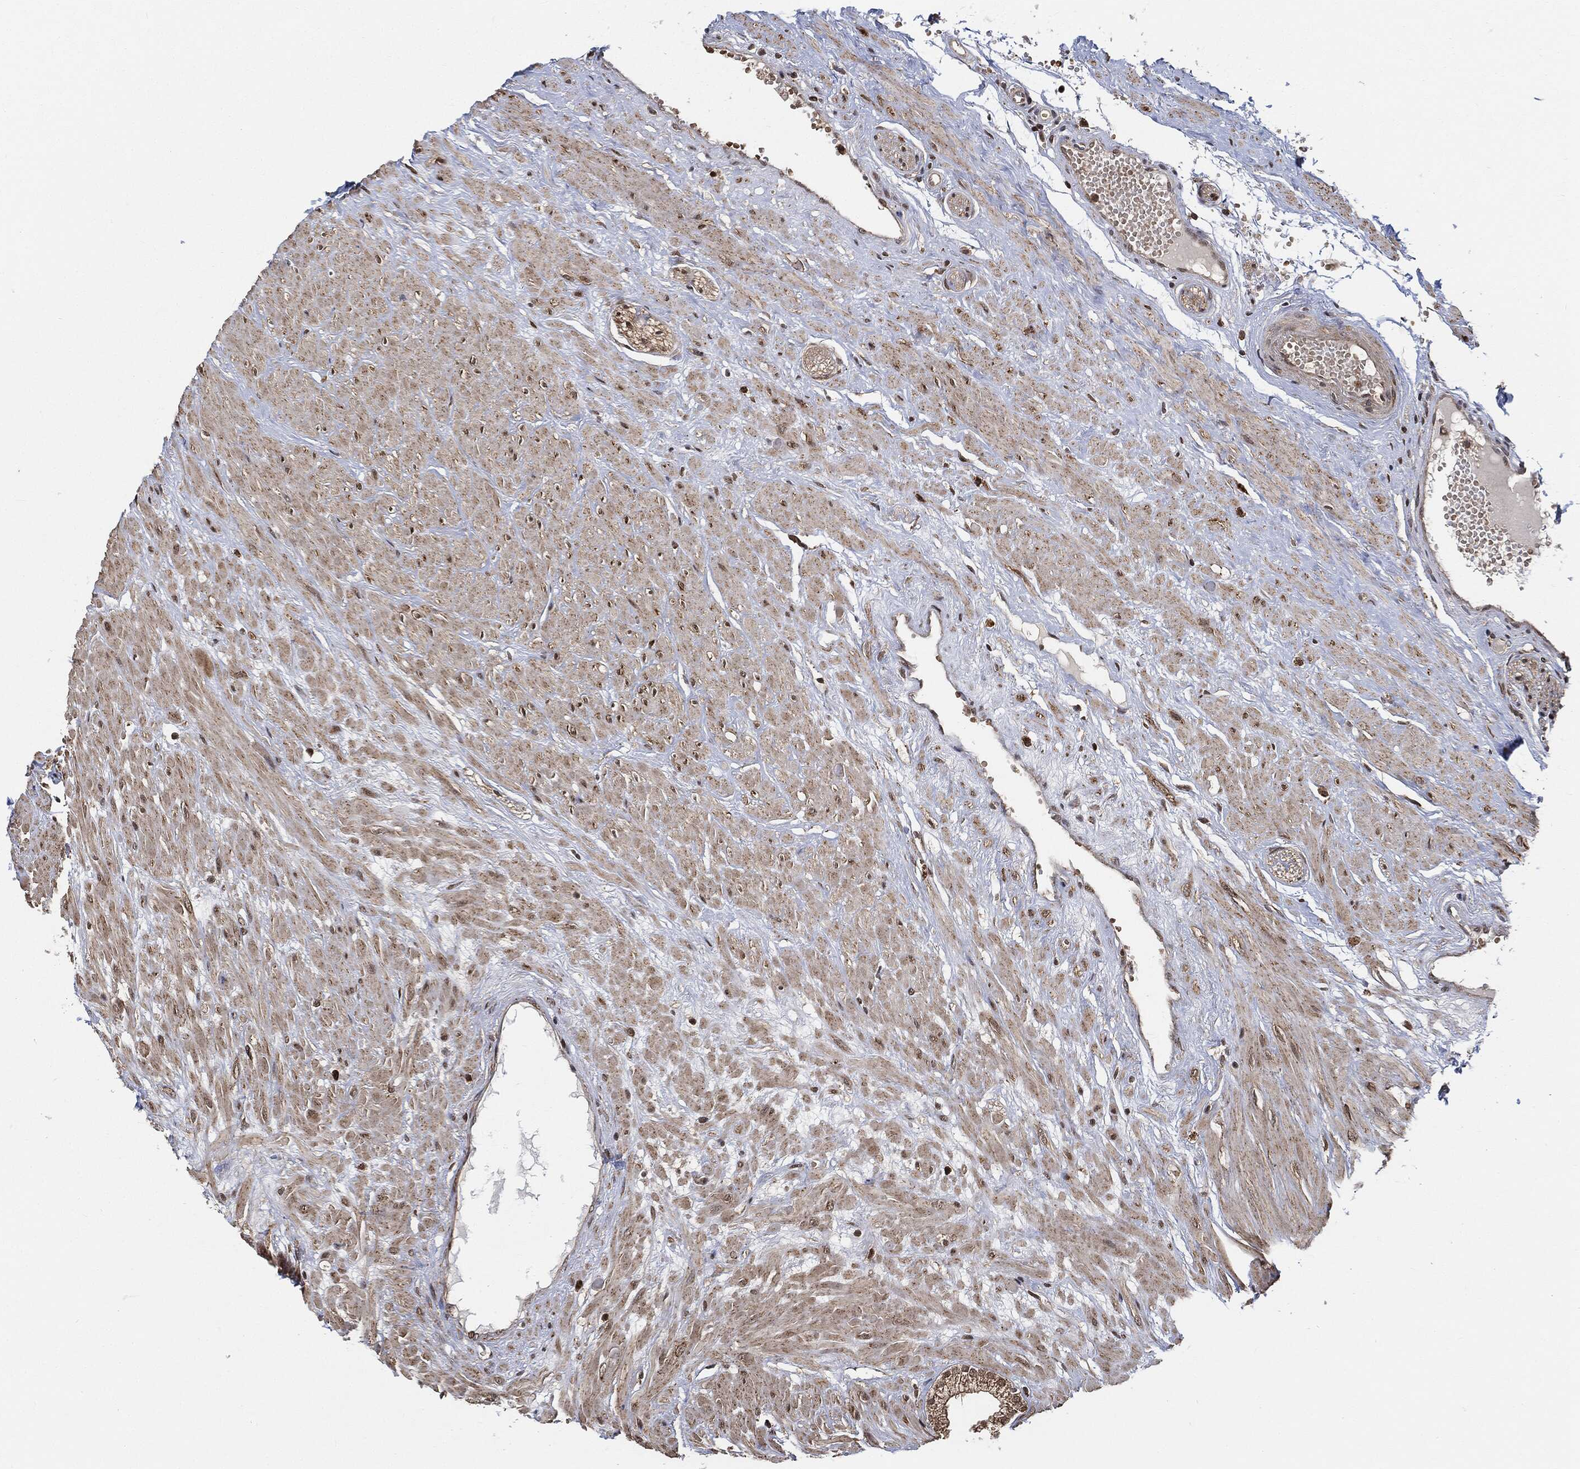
{"staining": {"intensity": "moderate", "quantity": ">75%", "location": "cytoplasmic/membranous,nuclear"}, "tissue": "prostate", "cell_type": "Glandular cells", "image_type": "normal", "snomed": [{"axis": "morphology", "description": "Normal tissue, NOS"}, {"axis": "topography", "description": "Prostate"}], "caption": "The micrograph displays staining of benign prostate, revealing moderate cytoplasmic/membranous,nuclear protein positivity (brown color) within glandular cells.", "gene": "CUTA", "patient": {"sex": "male", "age": 64}}